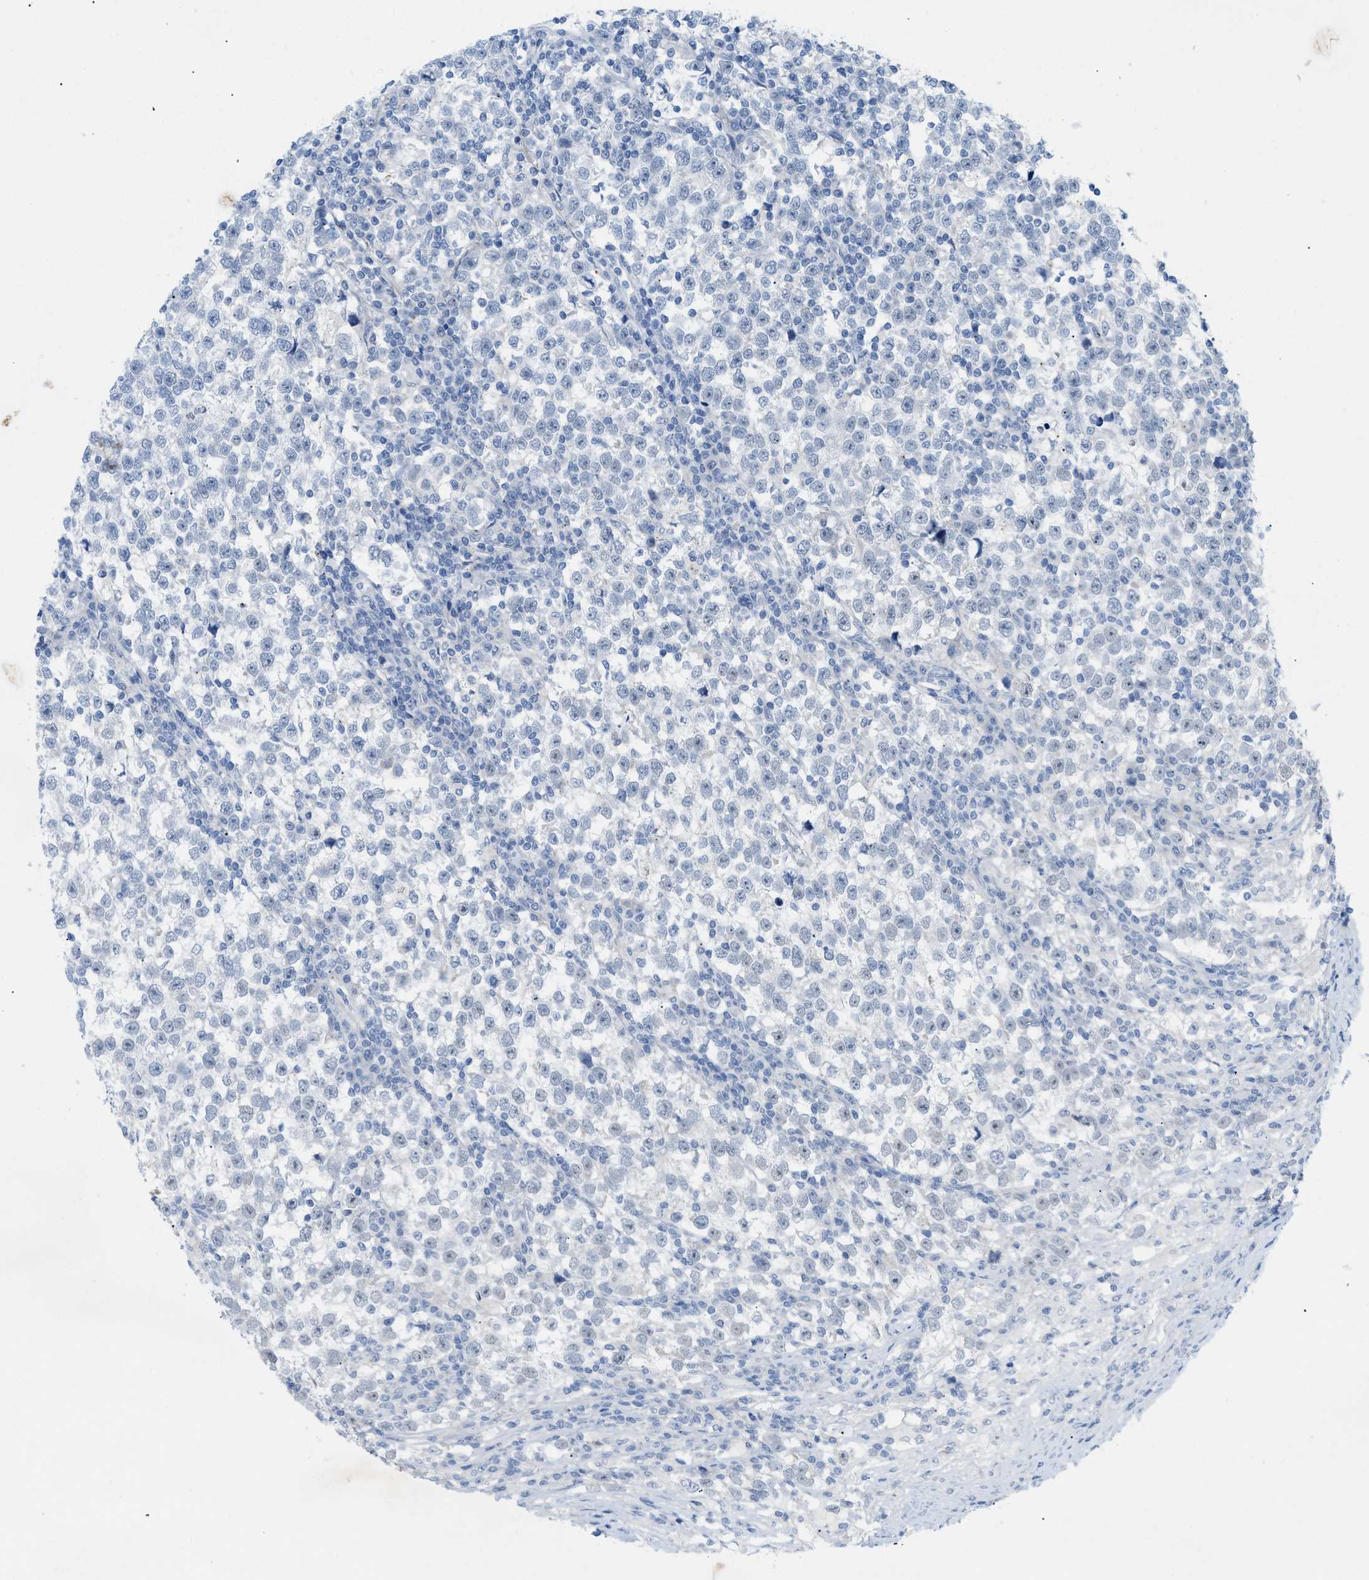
{"staining": {"intensity": "negative", "quantity": "none", "location": "none"}, "tissue": "testis cancer", "cell_type": "Tumor cells", "image_type": "cancer", "snomed": [{"axis": "morphology", "description": "Normal tissue, NOS"}, {"axis": "morphology", "description": "Seminoma, NOS"}, {"axis": "topography", "description": "Testis"}], "caption": "Tumor cells are negative for brown protein staining in testis cancer (seminoma).", "gene": "HLTF", "patient": {"sex": "male", "age": 43}}